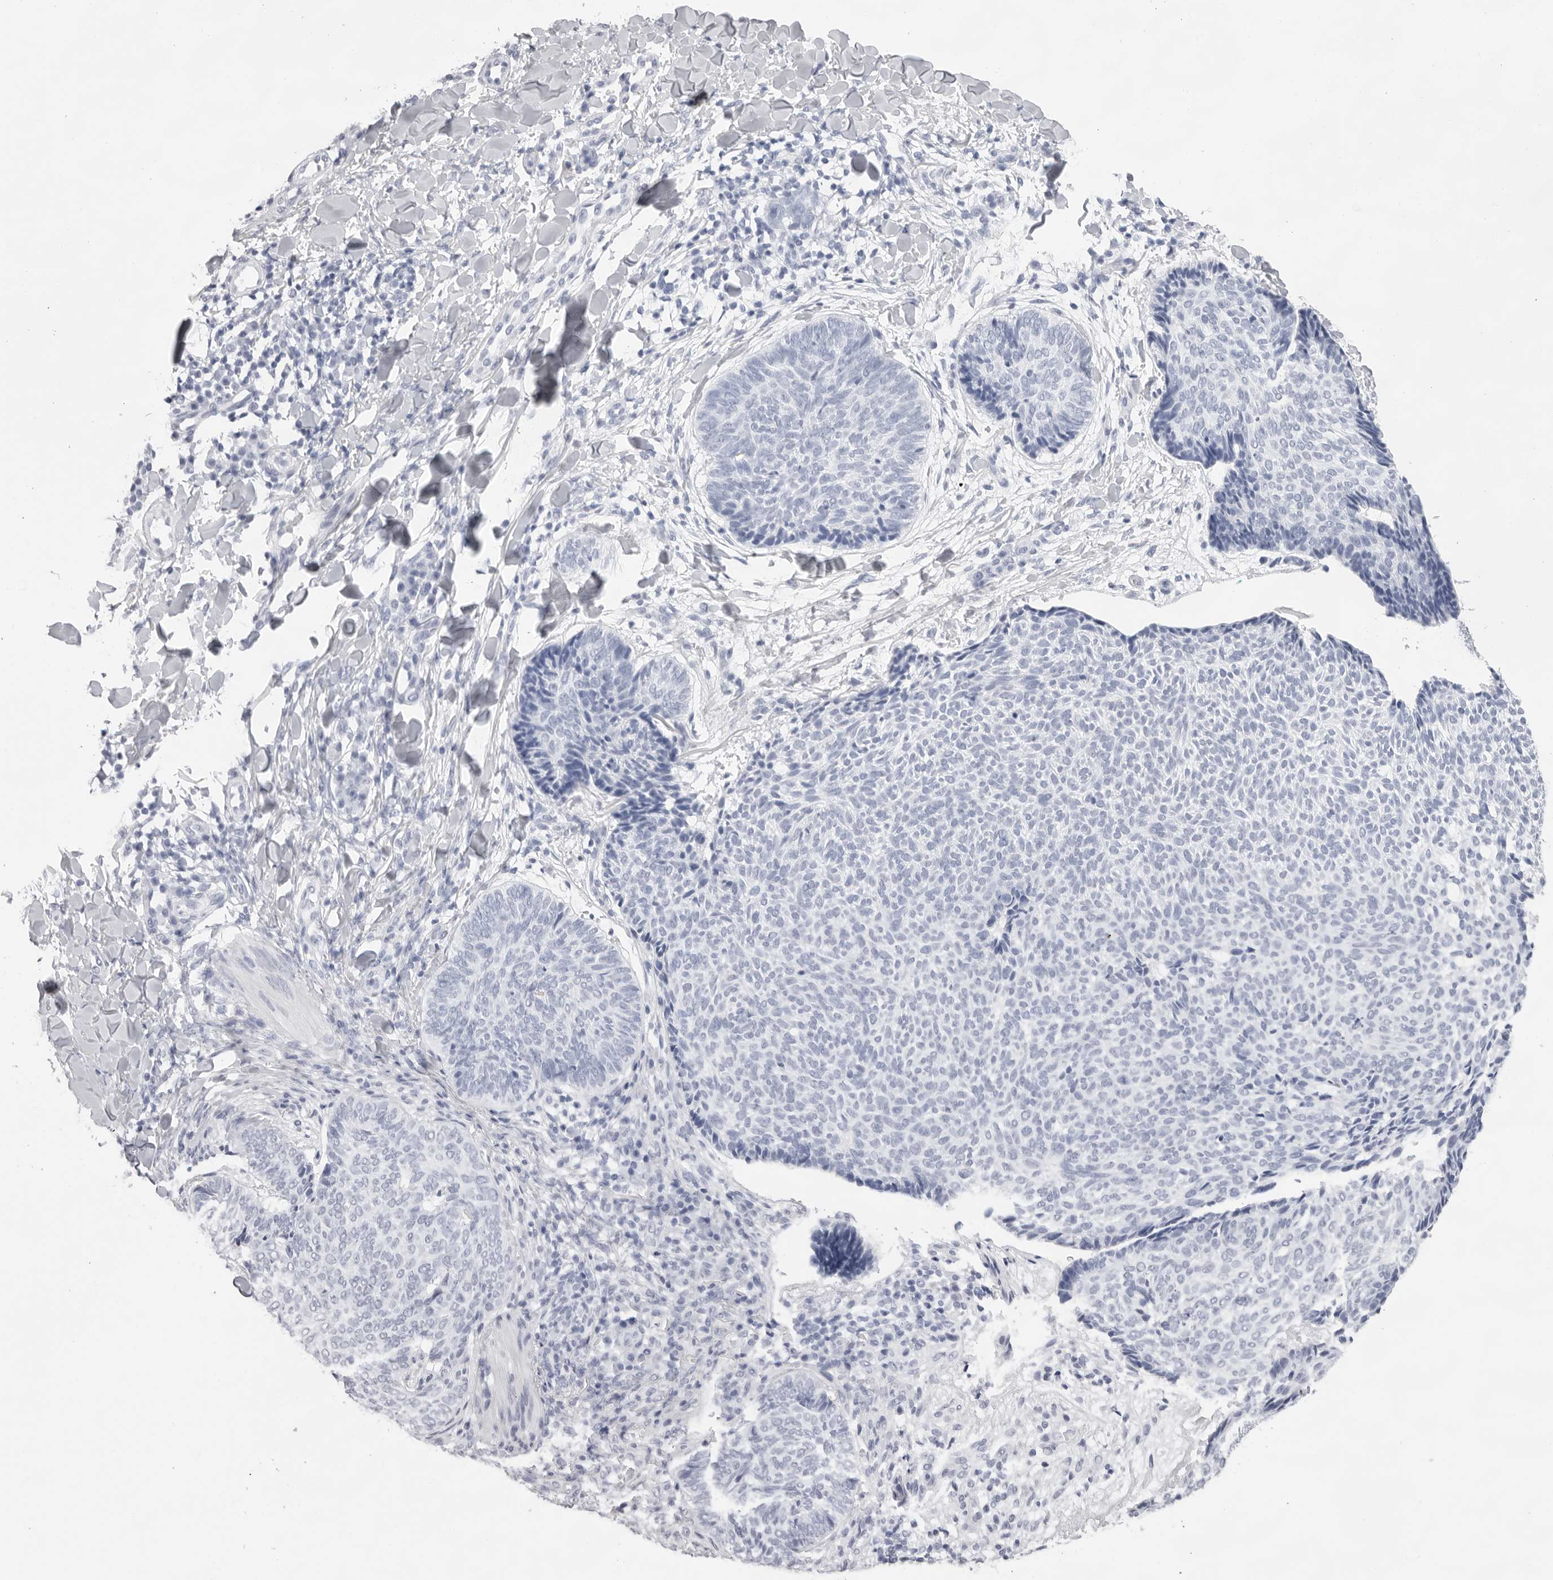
{"staining": {"intensity": "negative", "quantity": "none", "location": "none"}, "tissue": "skin cancer", "cell_type": "Tumor cells", "image_type": "cancer", "snomed": [{"axis": "morphology", "description": "Normal tissue, NOS"}, {"axis": "morphology", "description": "Basal cell carcinoma"}, {"axis": "topography", "description": "Skin"}], "caption": "This is a image of immunohistochemistry (IHC) staining of skin basal cell carcinoma, which shows no expression in tumor cells.", "gene": "TMOD4", "patient": {"sex": "male", "age": 50}}